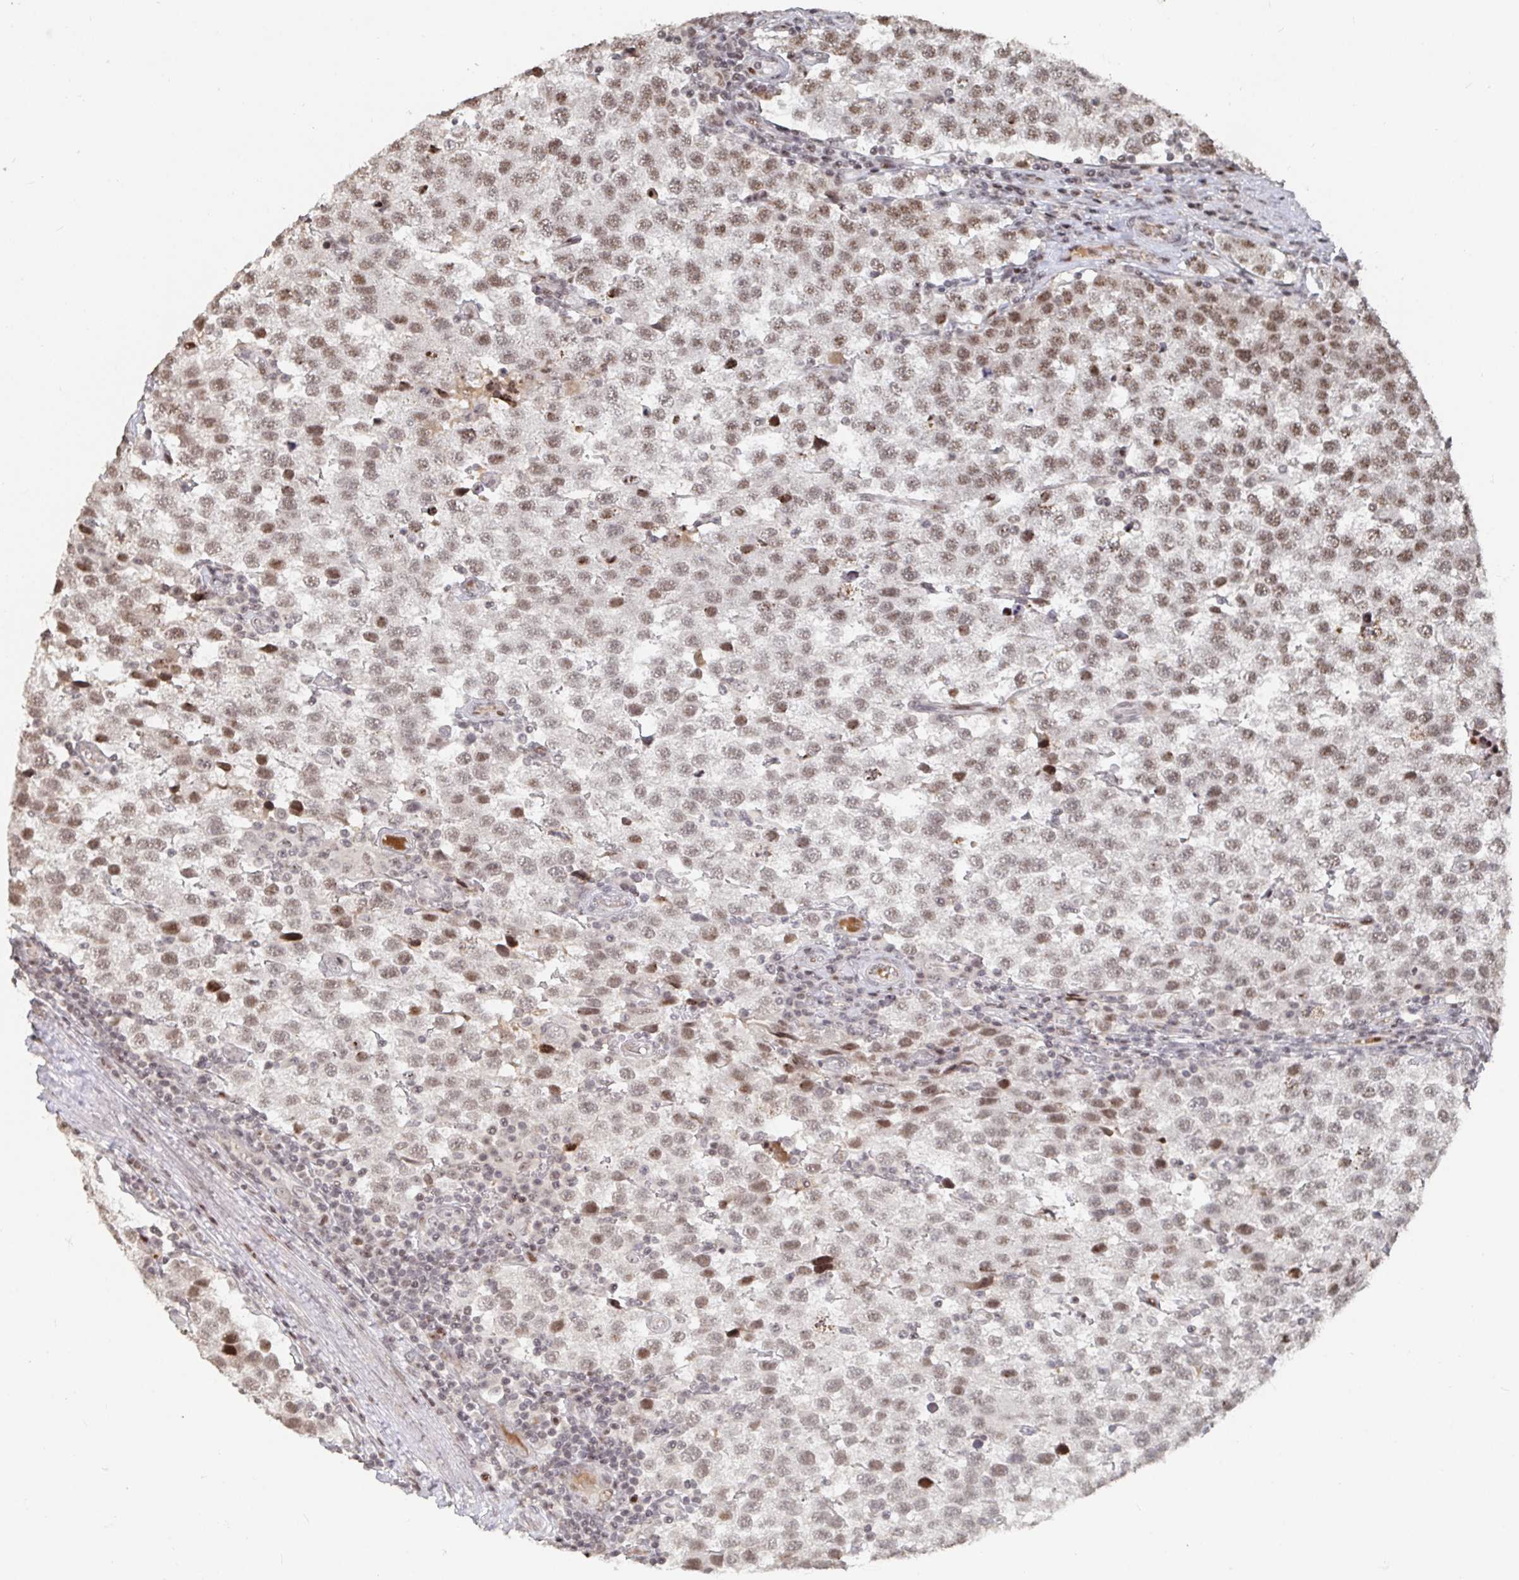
{"staining": {"intensity": "moderate", "quantity": ">75%", "location": "nuclear"}, "tissue": "testis cancer", "cell_type": "Tumor cells", "image_type": "cancer", "snomed": [{"axis": "morphology", "description": "Seminoma, NOS"}, {"axis": "topography", "description": "Testis"}], "caption": "A brown stain shows moderate nuclear staining of a protein in human testis cancer tumor cells.", "gene": "ZDHHC12", "patient": {"sex": "male", "age": 34}}